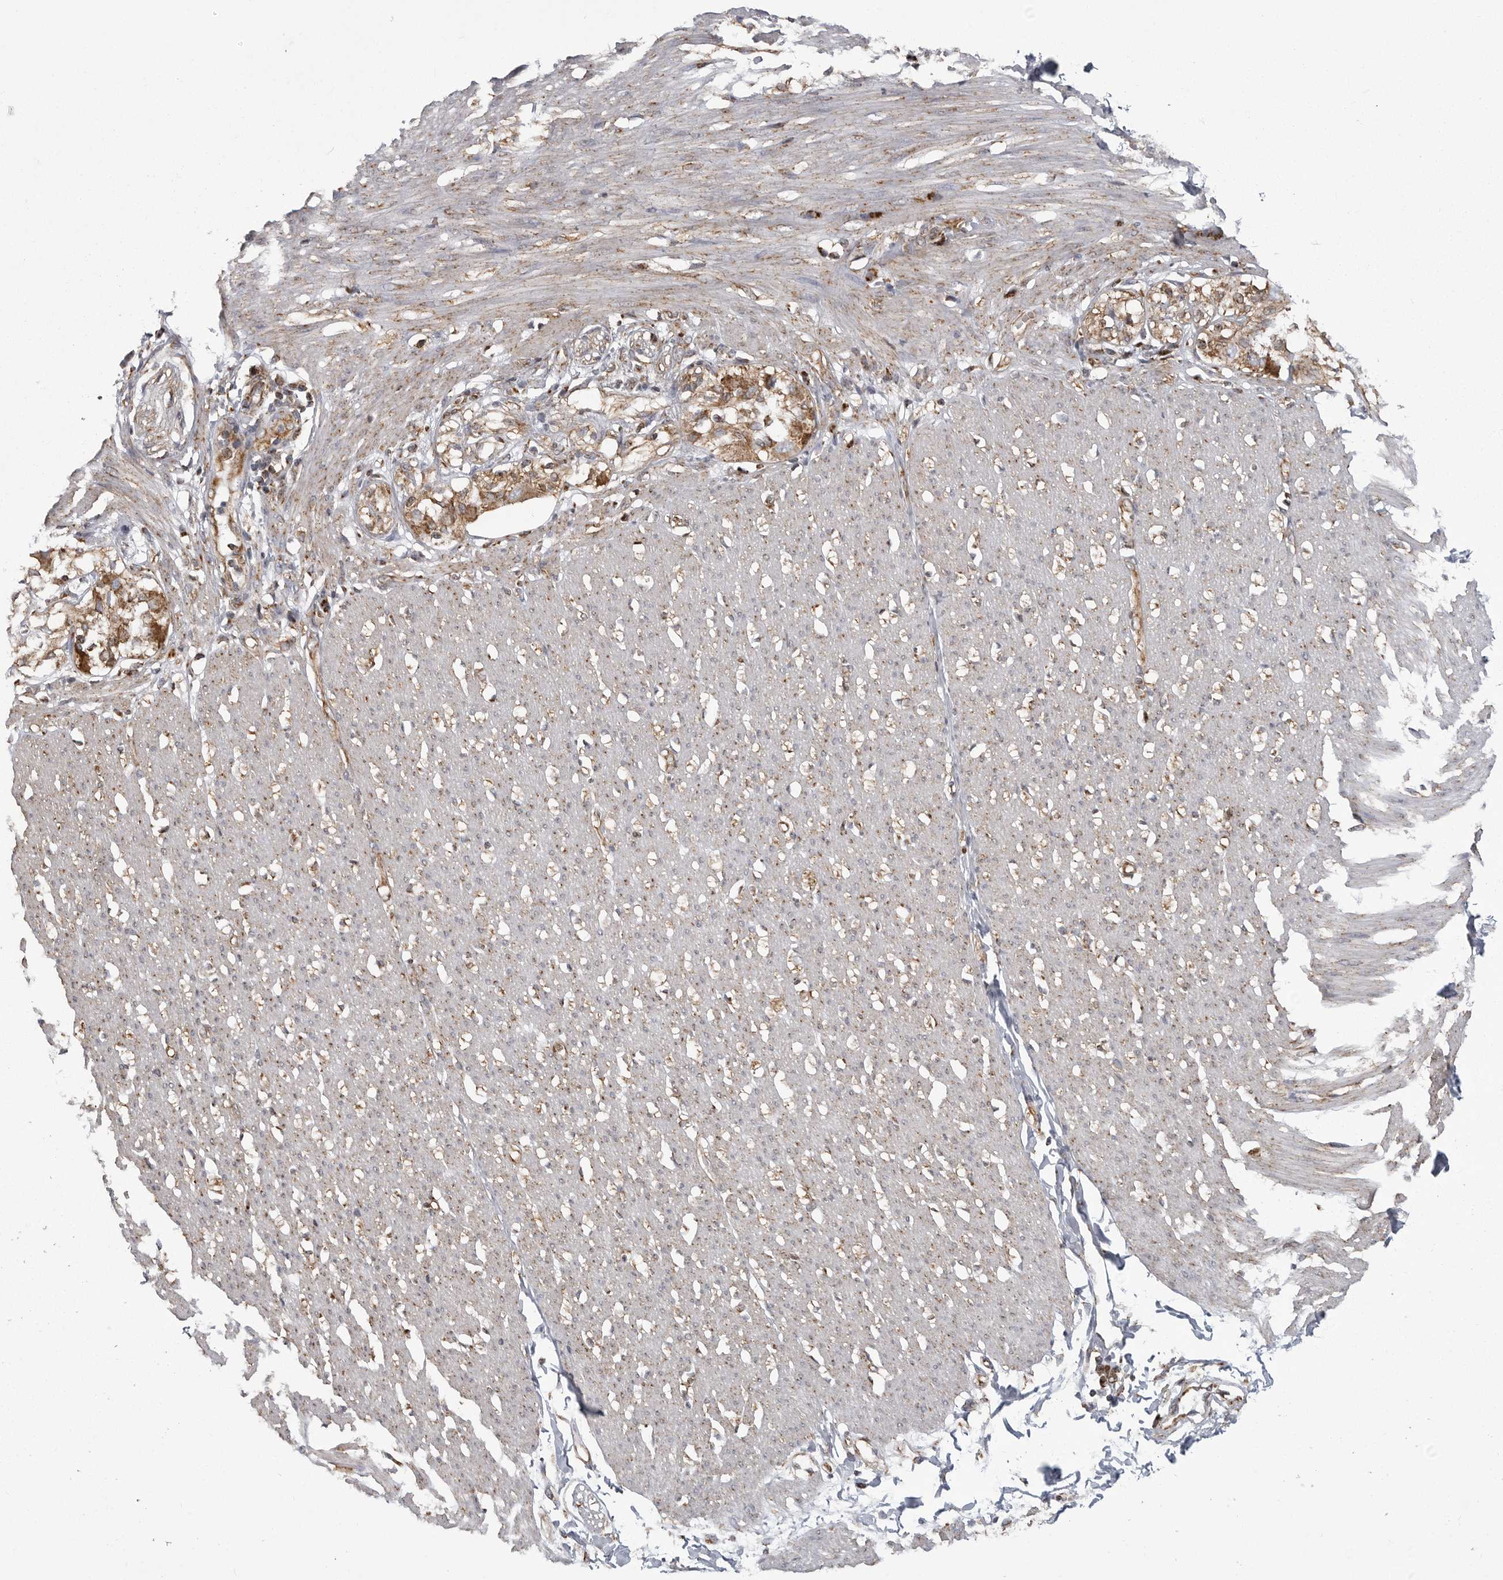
{"staining": {"intensity": "moderate", "quantity": "25%-75%", "location": "cytoplasmic/membranous"}, "tissue": "smooth muscle", "cell_type": "Smooth muscle cells", "image_type": "normal", "snomed": [{"axis": "morphology", "description": "Normal tissue, NOS"}, {"axis": "morphology", "description": "Adenocarcinoma, NOS"}, {"axis": "topography", "description": "Colon"}, {"axis": "topography", "description": "Peripheral nerve tissue"}], "caption": "Smooth muscle stained for a protein demonstrates moderate cytoplasmic/membranous positivity in smooth muscle cells. (Stains: DAB (3,3'-diaminobenzidine) in brown, nuclei in blue, Microscopy: brightfield microscopy at high magnification).", "gene": "FH", "patient": {"sex": "male", "age": 14}}